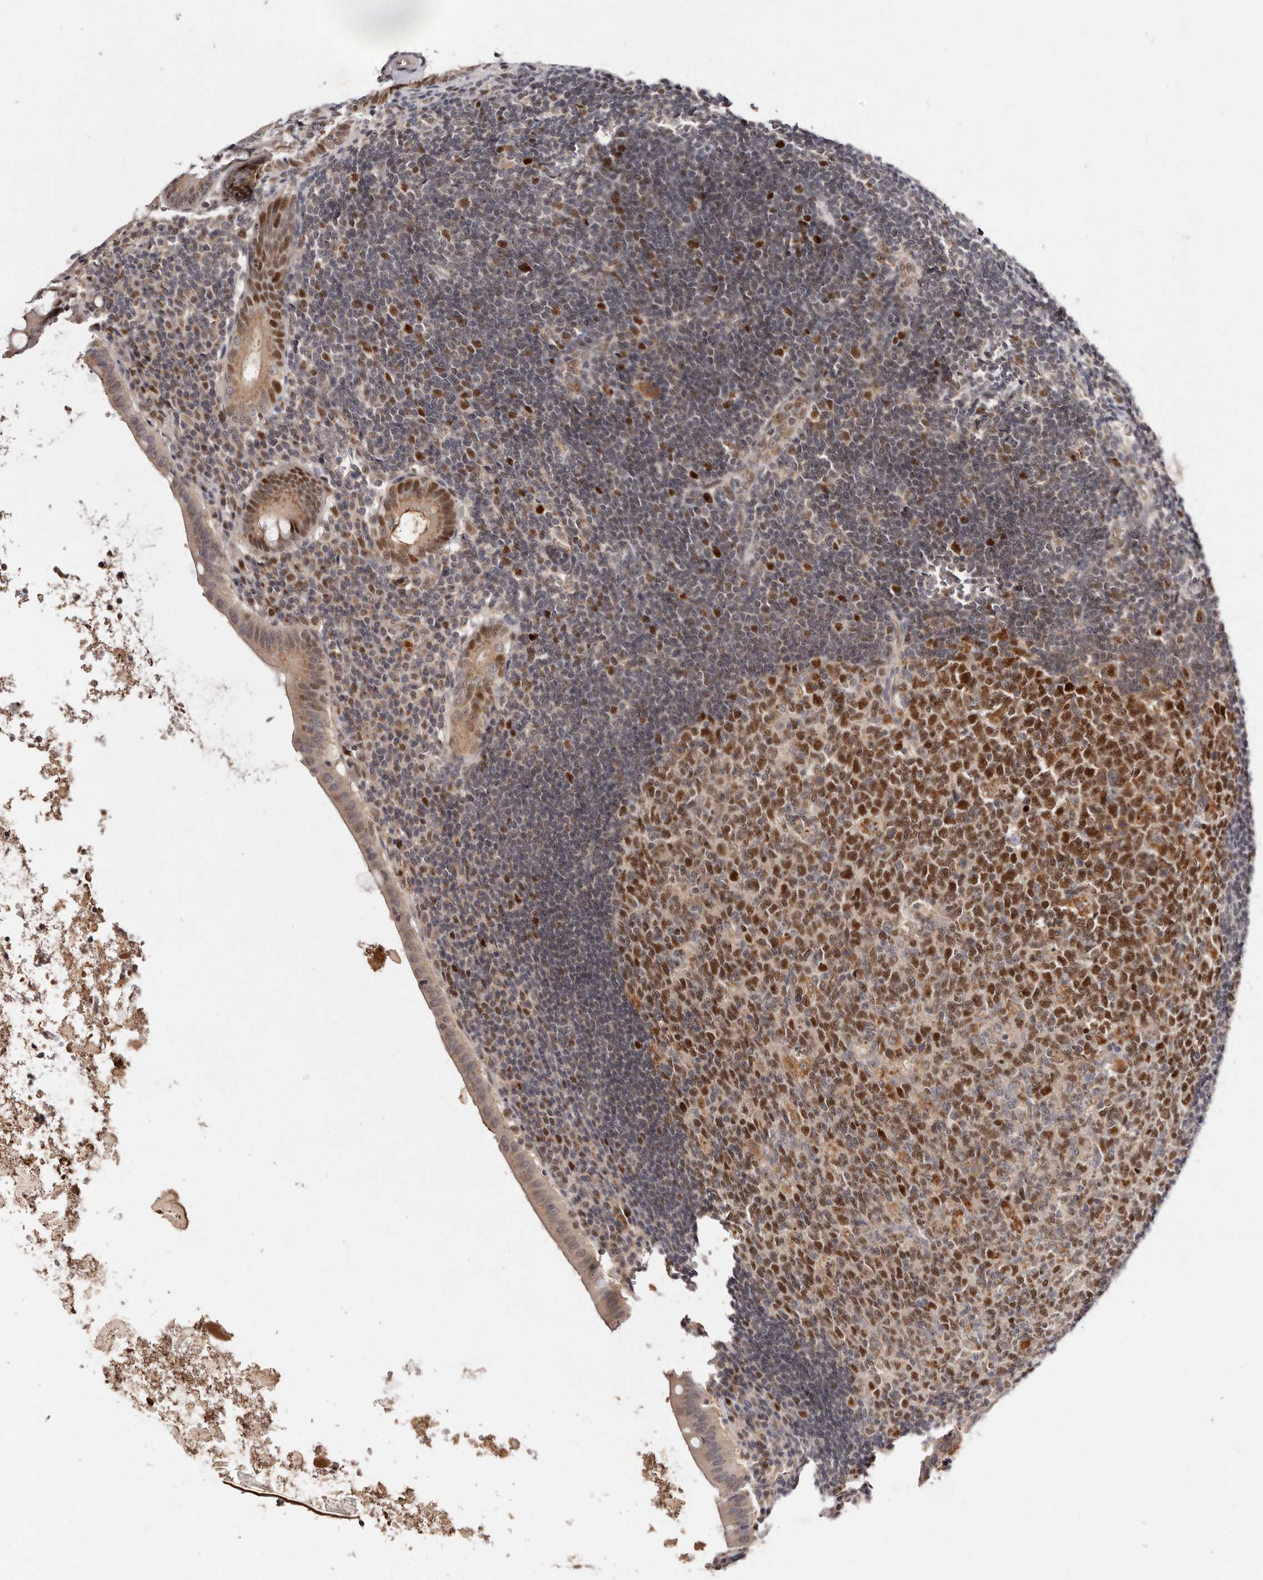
{"staining": {"intensity": "moderate", "quantity": ">75%", "location": "cytoplasmic/membranous,nuclear"}, "tissue": "appendix", "cell_type": "Glandular cells", "image_type": "normal", "snomed": [{"axis": "morphology", "description": "Normal tissue, NOS"}, {"axis": "topography", "description": "Appendix"}], "caption": "High-magnification brightfield microscopy of unremarkable appendix stained with DAB (brown) and counterstained with hematoxylin (blue). glandular cells exhibit moderate cytoplasmic/membranous,nuclear positivity is present in about>75% of cells.", "gene": "KLF7", "patient": {"sex": "female", "age": 54}}